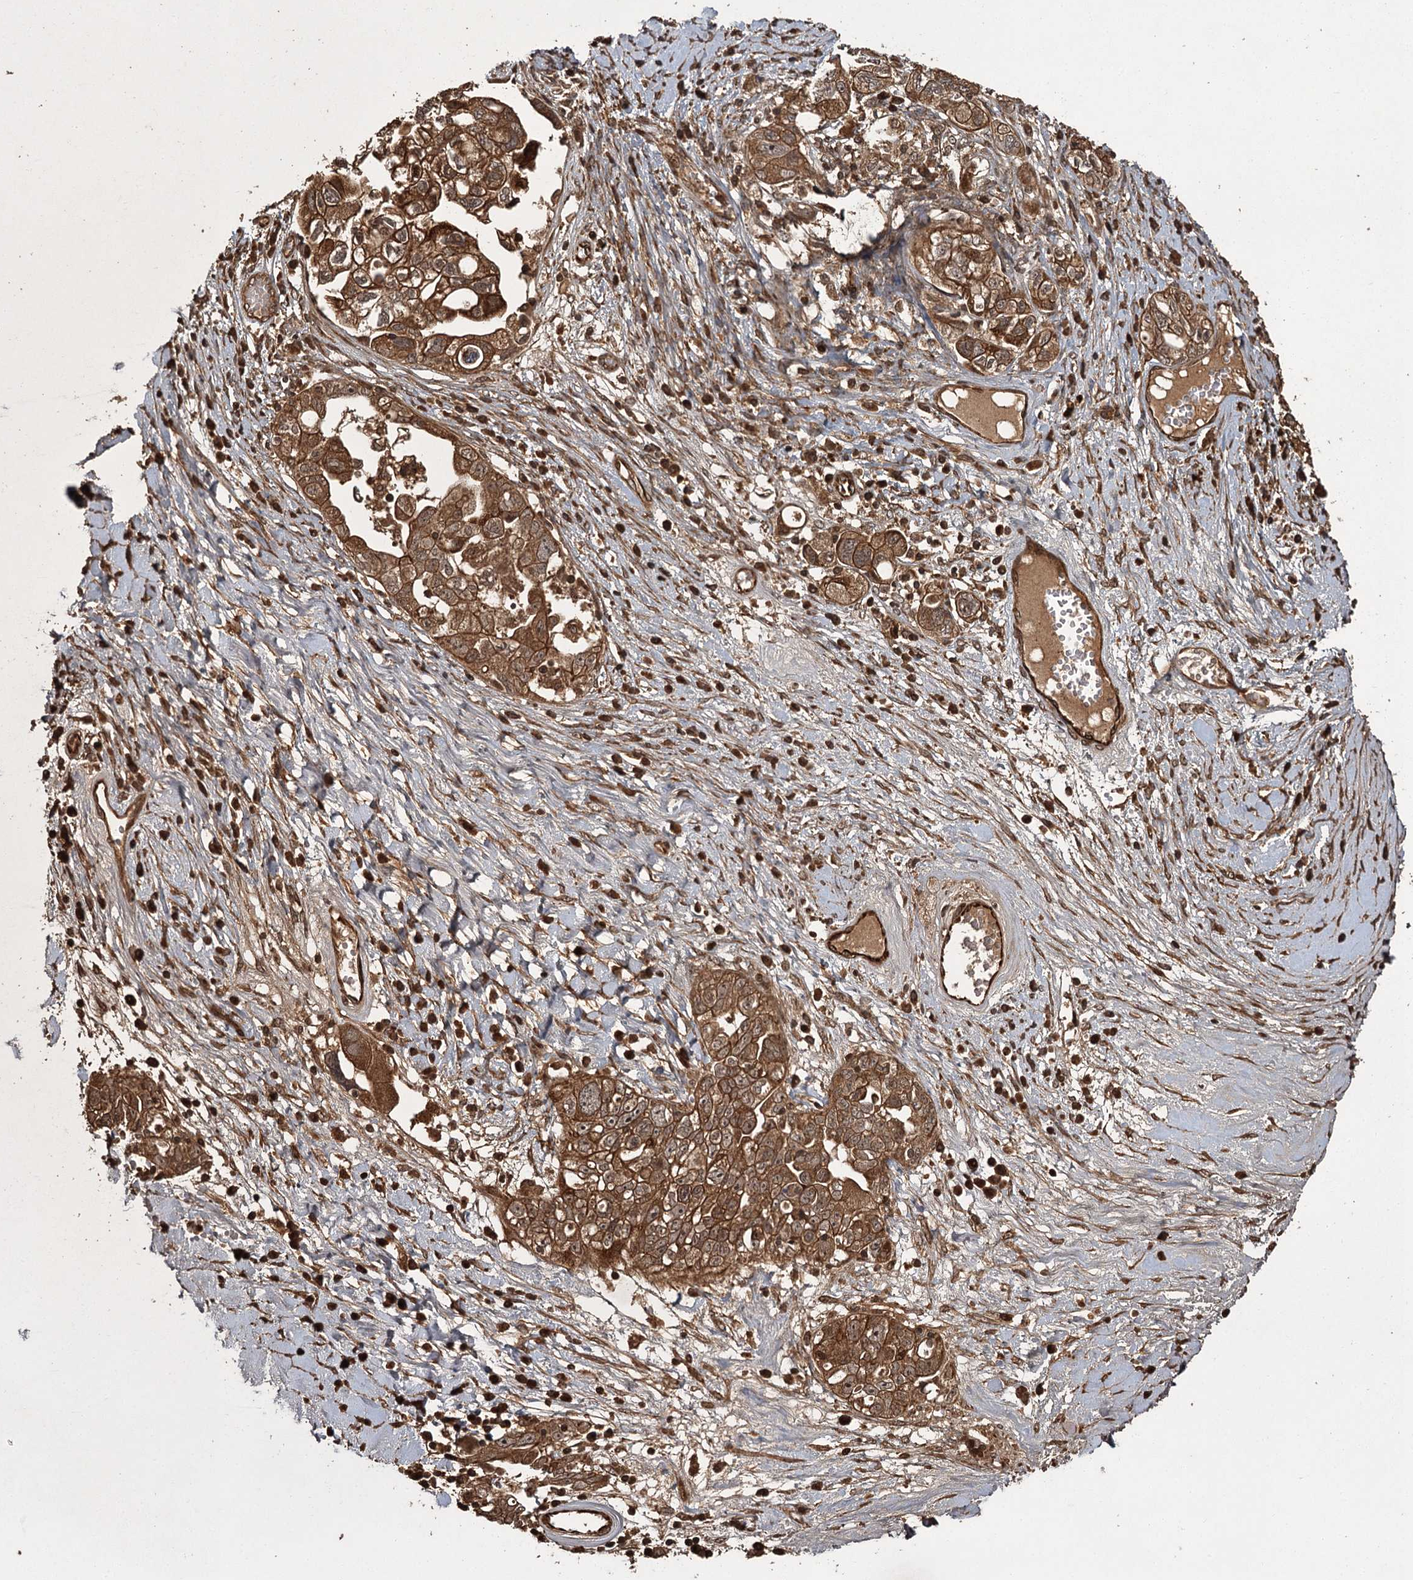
{"staining": {"intensity": "moderate", "quantity": ">75%", "location": "cytoplasmic/membranous"}, "tissue": "ovarian cancer", "cell_type": "Tumor cells", "image_type": "cancer", "snomed": [{"axis": "morphology", "description": "Carcinoma, NOS"}, {"axis": "morphology", "description": "Cystadenocarcinoma, serous, NOS"}, {"axis": "topography", "description": "Ovary"}], "caption": "Human serous cystadenocarcinoma (ovarian) stained with a protein marker reveals moderate staining in tumor cells.", "gene": "RPAP3", "patient": {"sex": "female", "age": 69}}